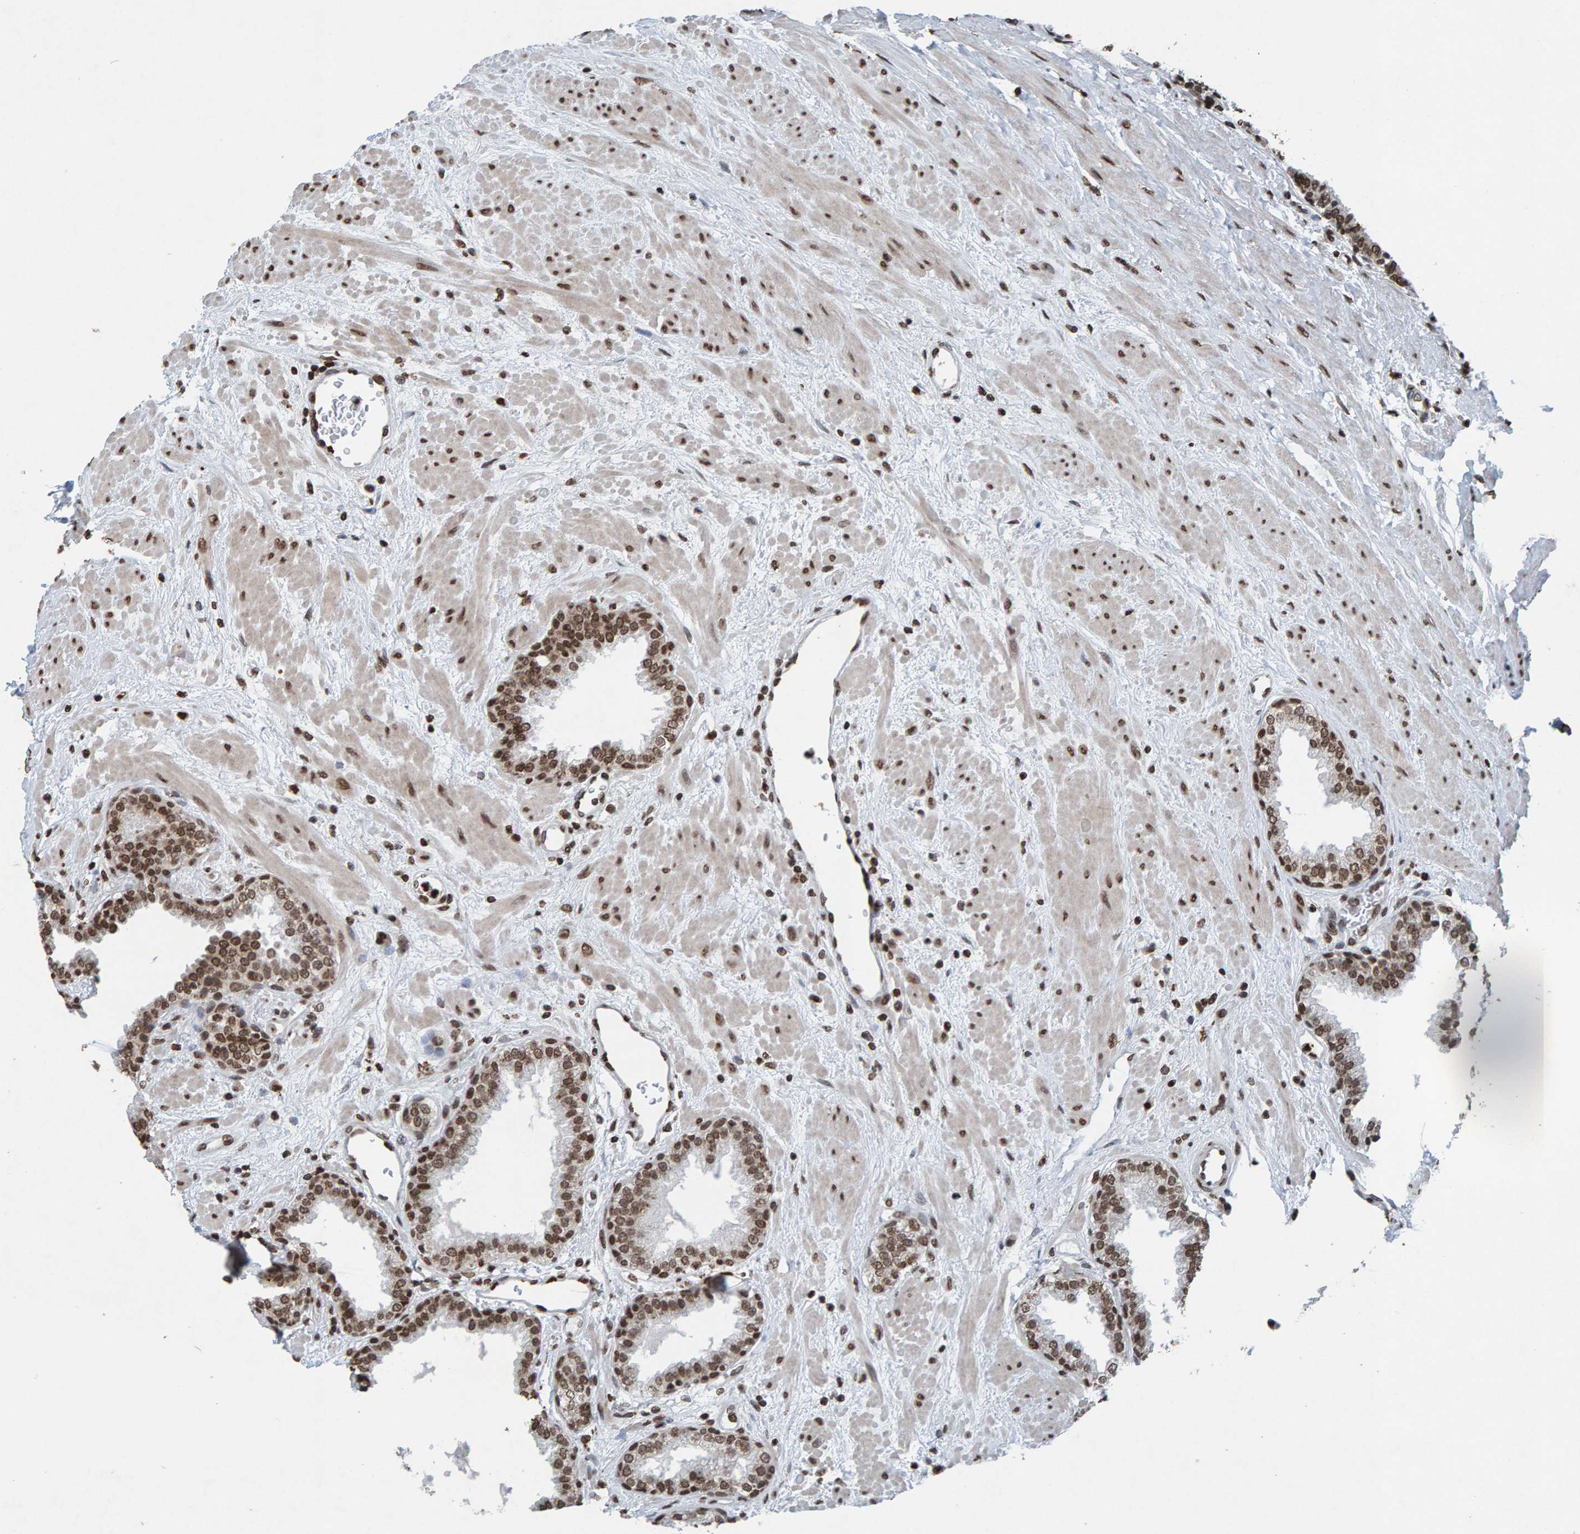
{"staining": {"intensity": "strong", "quantity": "25%-75%", "location": "nuclear"}, "tissue": "prostate", "cell_type": "Glandular cells", "image_type": "normal", "snomed": [{"axis": "morphology", "description": "Normal tissue, NOS"}, {"axis": "topography", "description": "Prostate"}], "caption": "About 25%-75% of glandular cells in normal prostate demonstrate strong nuclear protein expression as visualized by brown immunohistochemical staining.", "gene": "H2AZ1", "patient": {"sex": "male", "age": 51}}